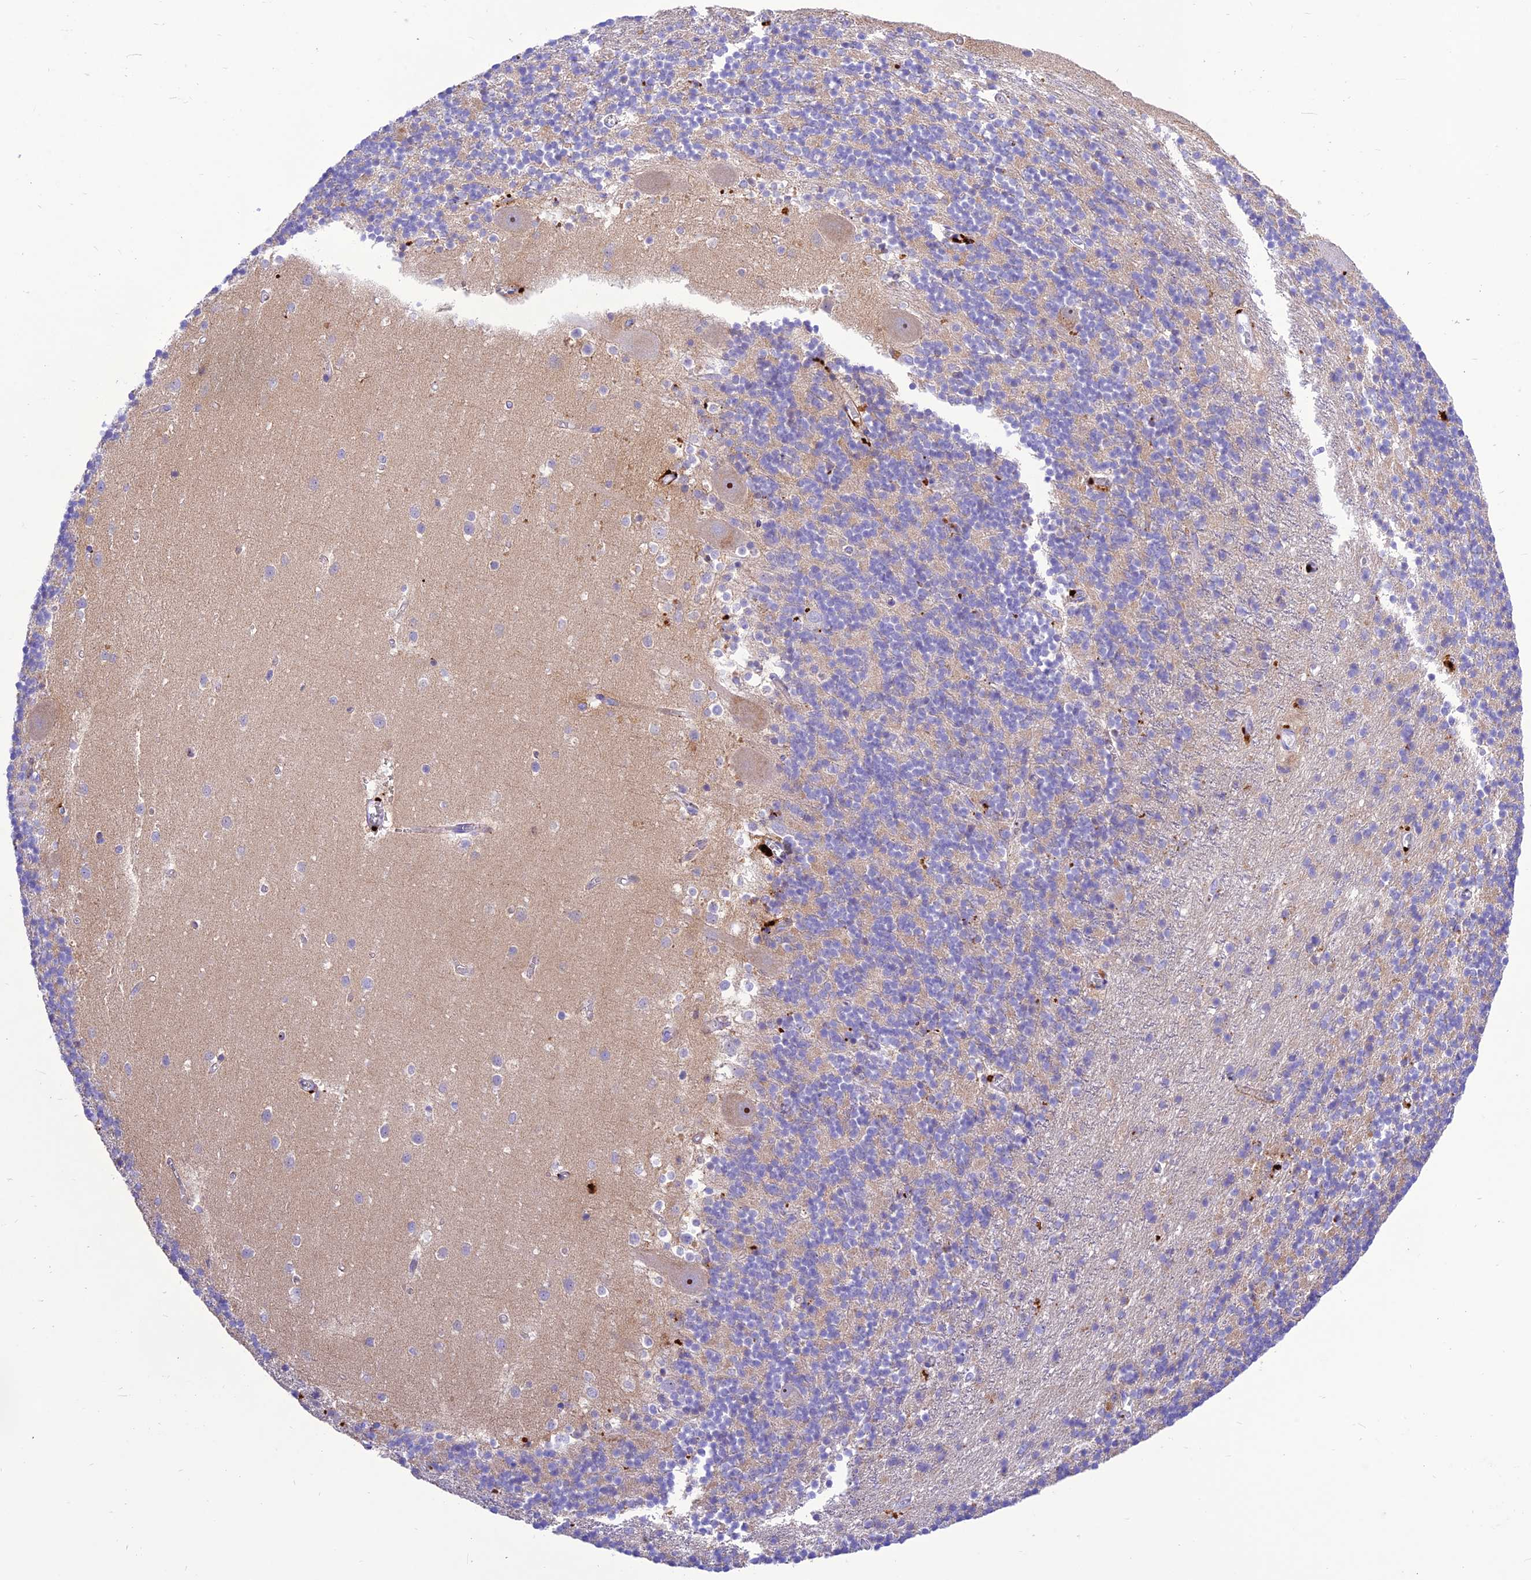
{"staining": {"intensity": "weak", "quantity": "25%-75%", "location": "cytoplasmic/membranous"}, "tissue": "cerebellum", "cell_type": "Cells in granular layer", "image_type": "normal", "snomed": [{"axis": "morphology", "description": "Normal tissue, NOS"}, {"axis": "topography", "description": "Cerebellum"}], "caption": "Immunohistochemical staining of benign human cerebellum exhibits 25%-75% levels of weak cytoplasmic/membranous protein expression in approximately 25%-75% of cells in granular layer. Using DAB (3,3'-diaminobenzidine) (brown) and hematoxylin (blue) stains, captured at high magnification using brightfield microscopy.", "gene": "PRNP", "patient": {"sex": "male", "age": 54}}